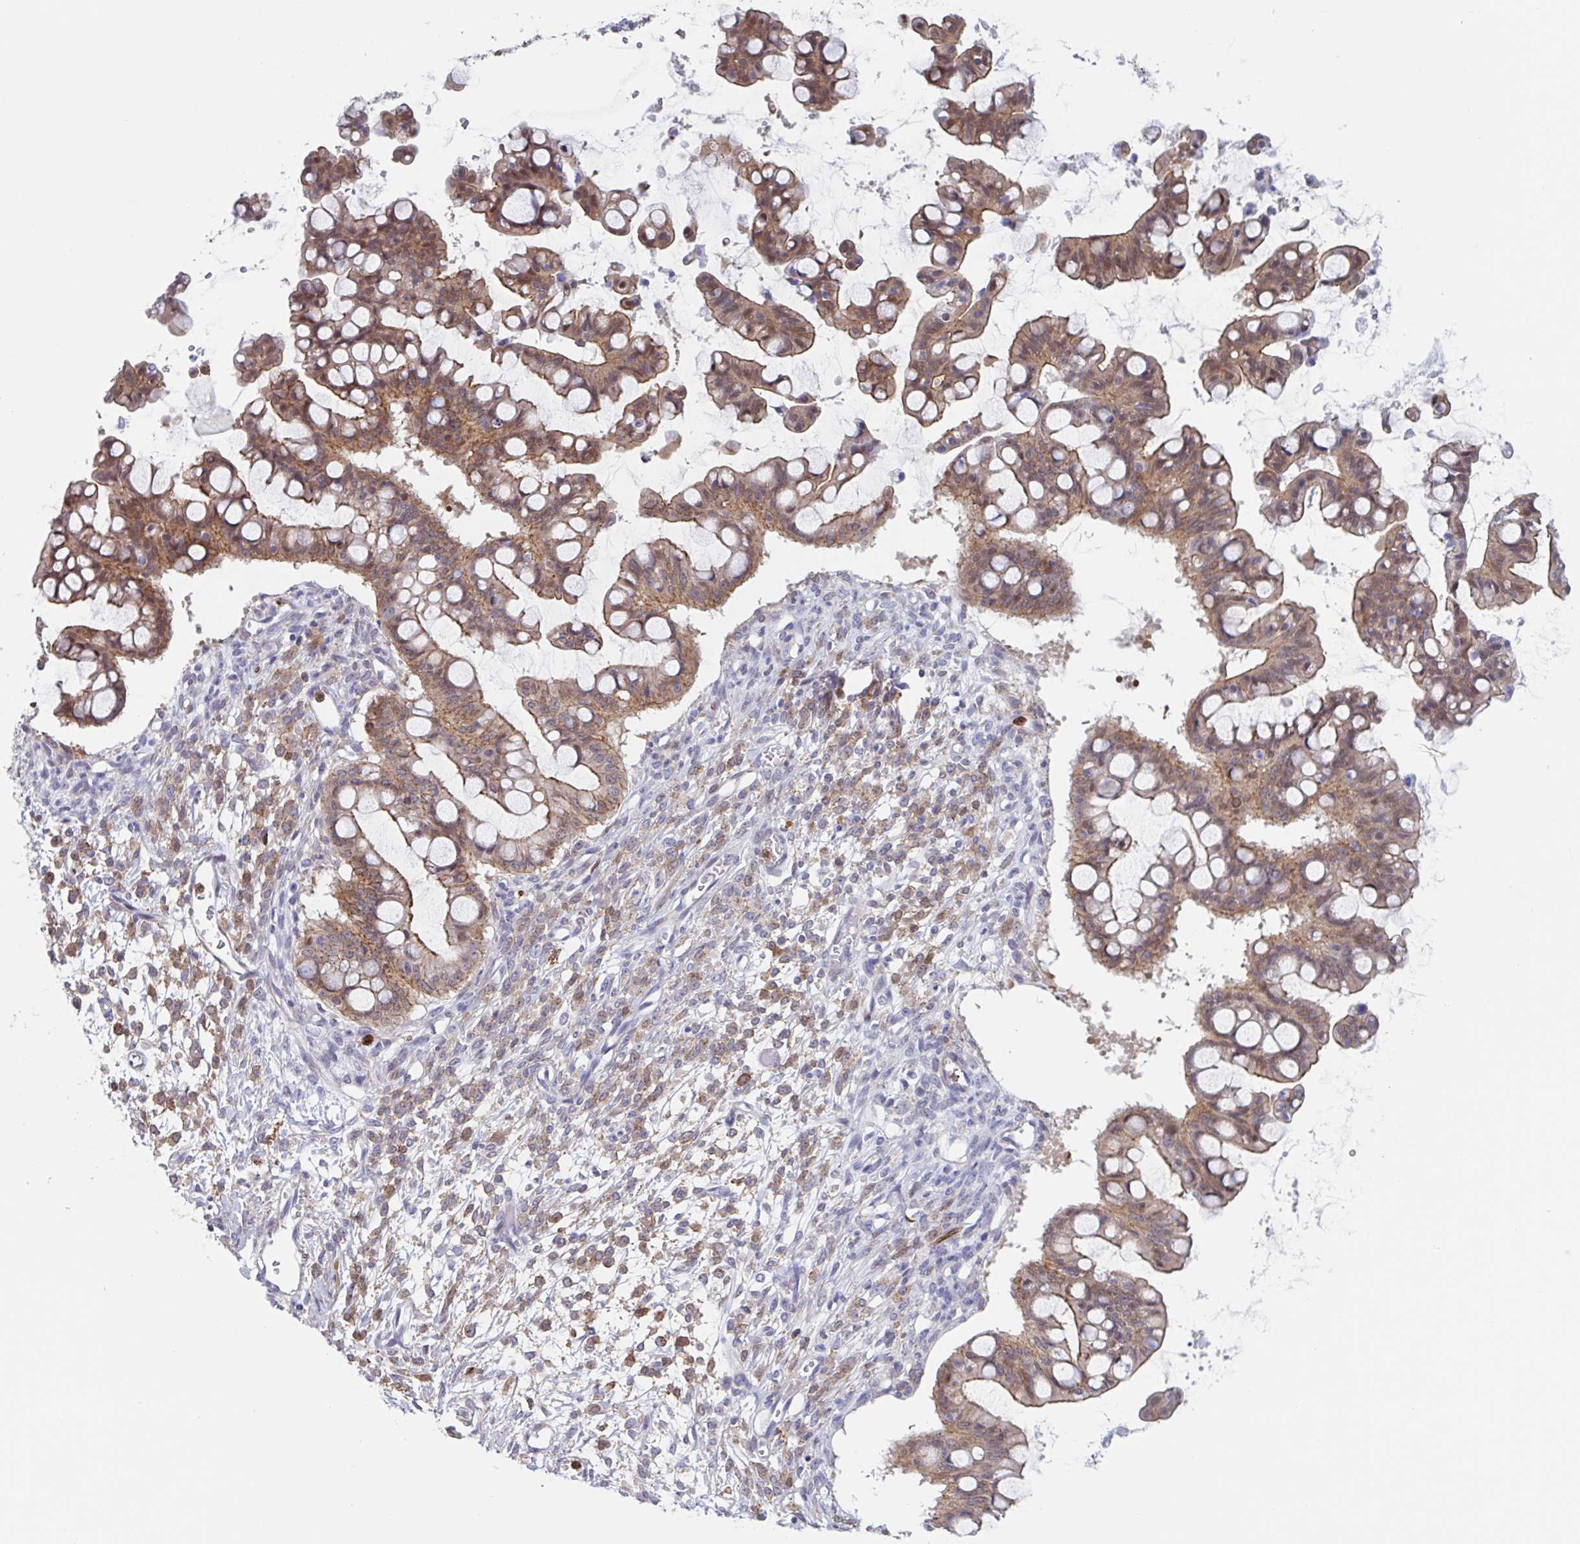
{"staining": {"intensity": "moderate", "quantity": ">75%", "location": "cytoplasmic/membranous"}, "tissue": "ovarian cancer", "cell_type": "Tumor cells", "image_type": "cancer", "snomed": [{"axis": "morphology", "description": "Cystadenocarcinoma, mucinous, NOS"}, {"axis": "topography", "description": "Ovary"}], "caption": "This histopathology image displays immunohistochemistry staining of human mucinous cystadenocarcinoma (ovarian), with medium moderate cytoplasmic/membranous positivity in about >75% of tumor cells.", "gene": "EFHD1", "patient": {"sex": "female", "age": 73}}